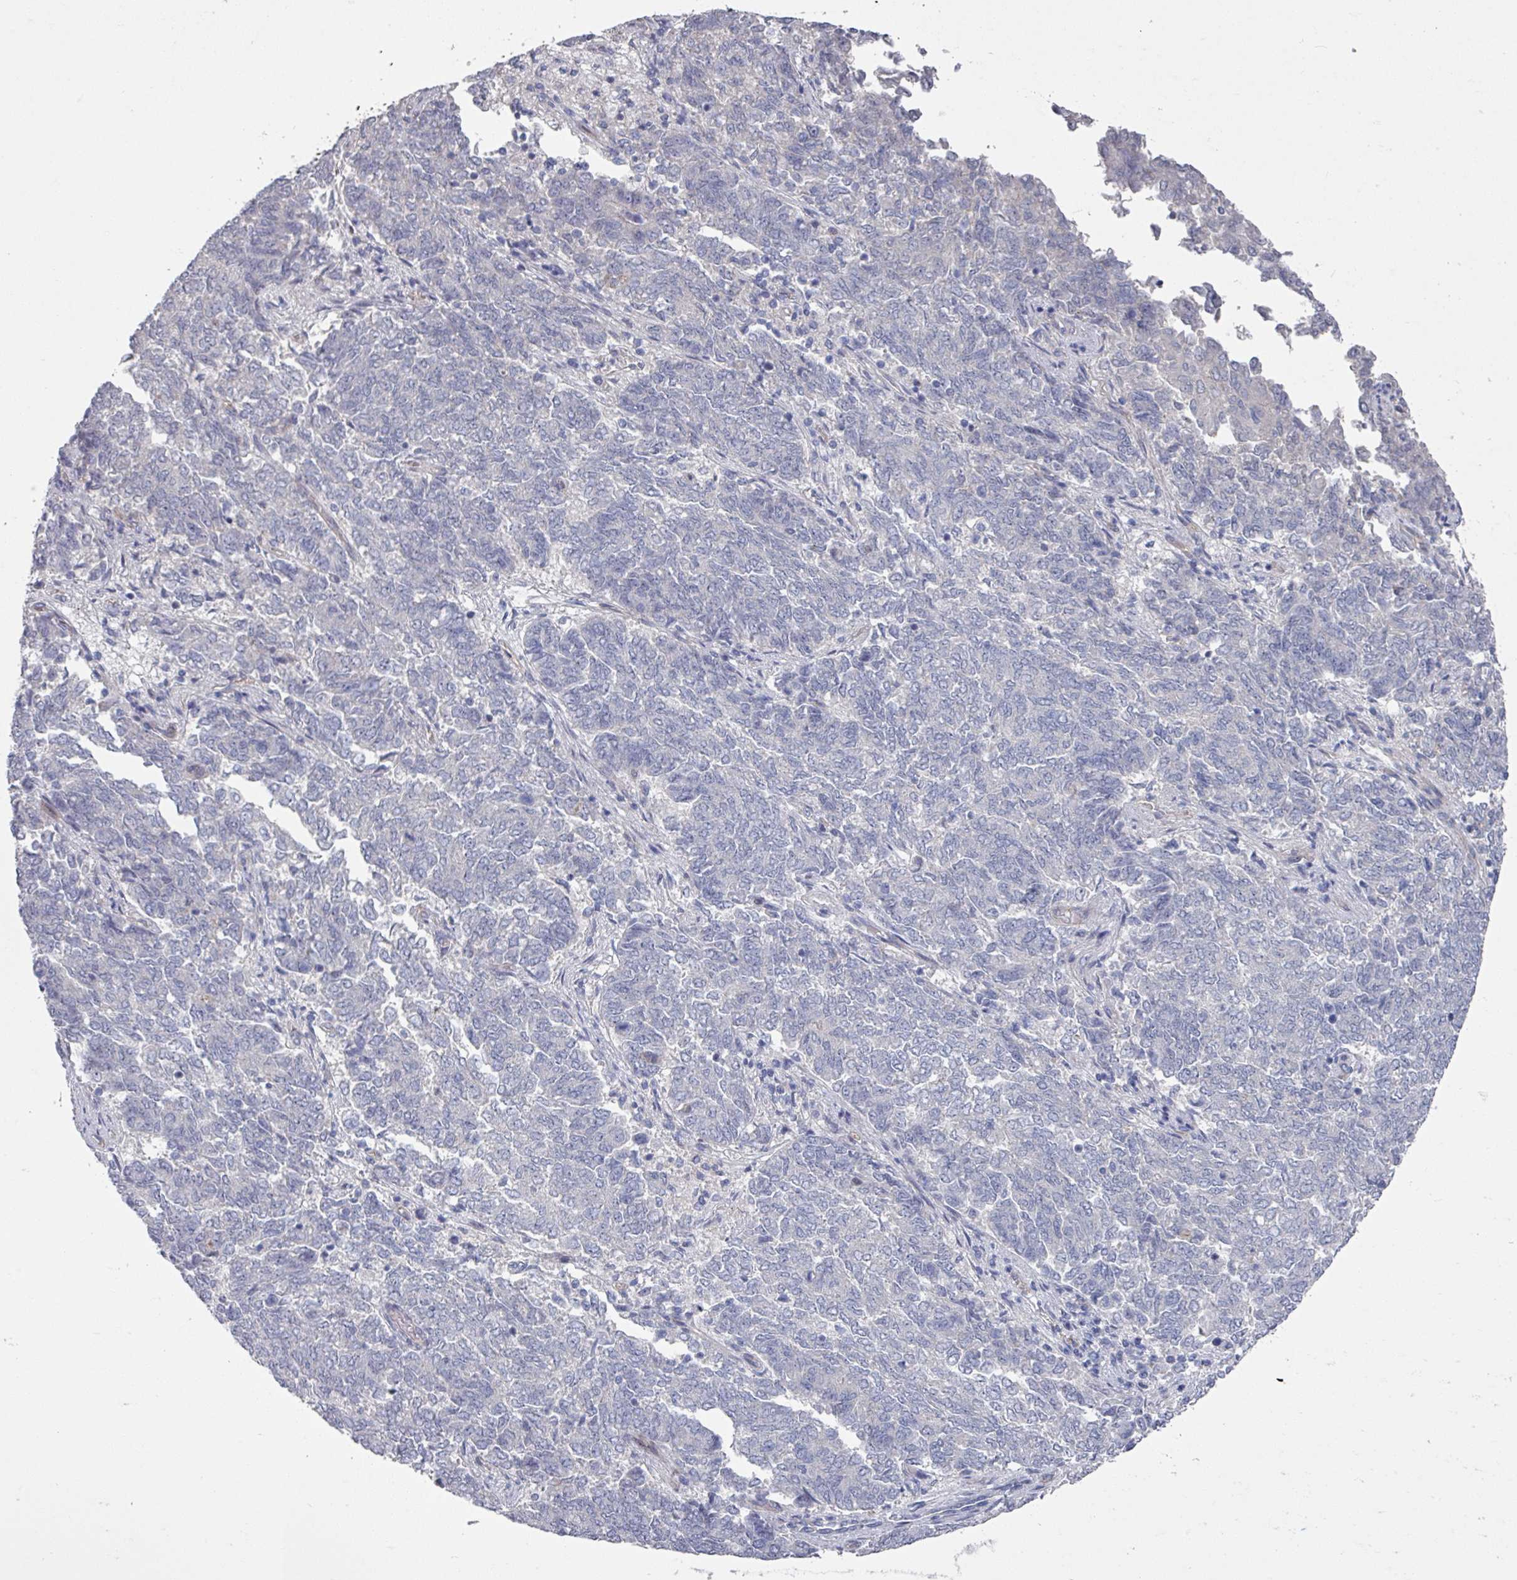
{"staining": {"intensity": "negative", "quantity": "none", "location": "none"}, "tissue": "endometrial cancer", "cell_type": "Tumor cells", "image_type": "cancer", "snomed": [{"axis": "morphology", "description": "Adenocarcinoma, NOS"}, {"axis": "topography", "description": "Endometrium"}], "caption": "This micrograph is of endometrial cancer (adenocarcinoma) stained with immunohistochemistry (IHC) to label a protein in brown with the nuclei are counter-stained blue. There is no staining in tumor cells.", "gene": "EFL1", "patient": {"sex": "female", "age": 80}}